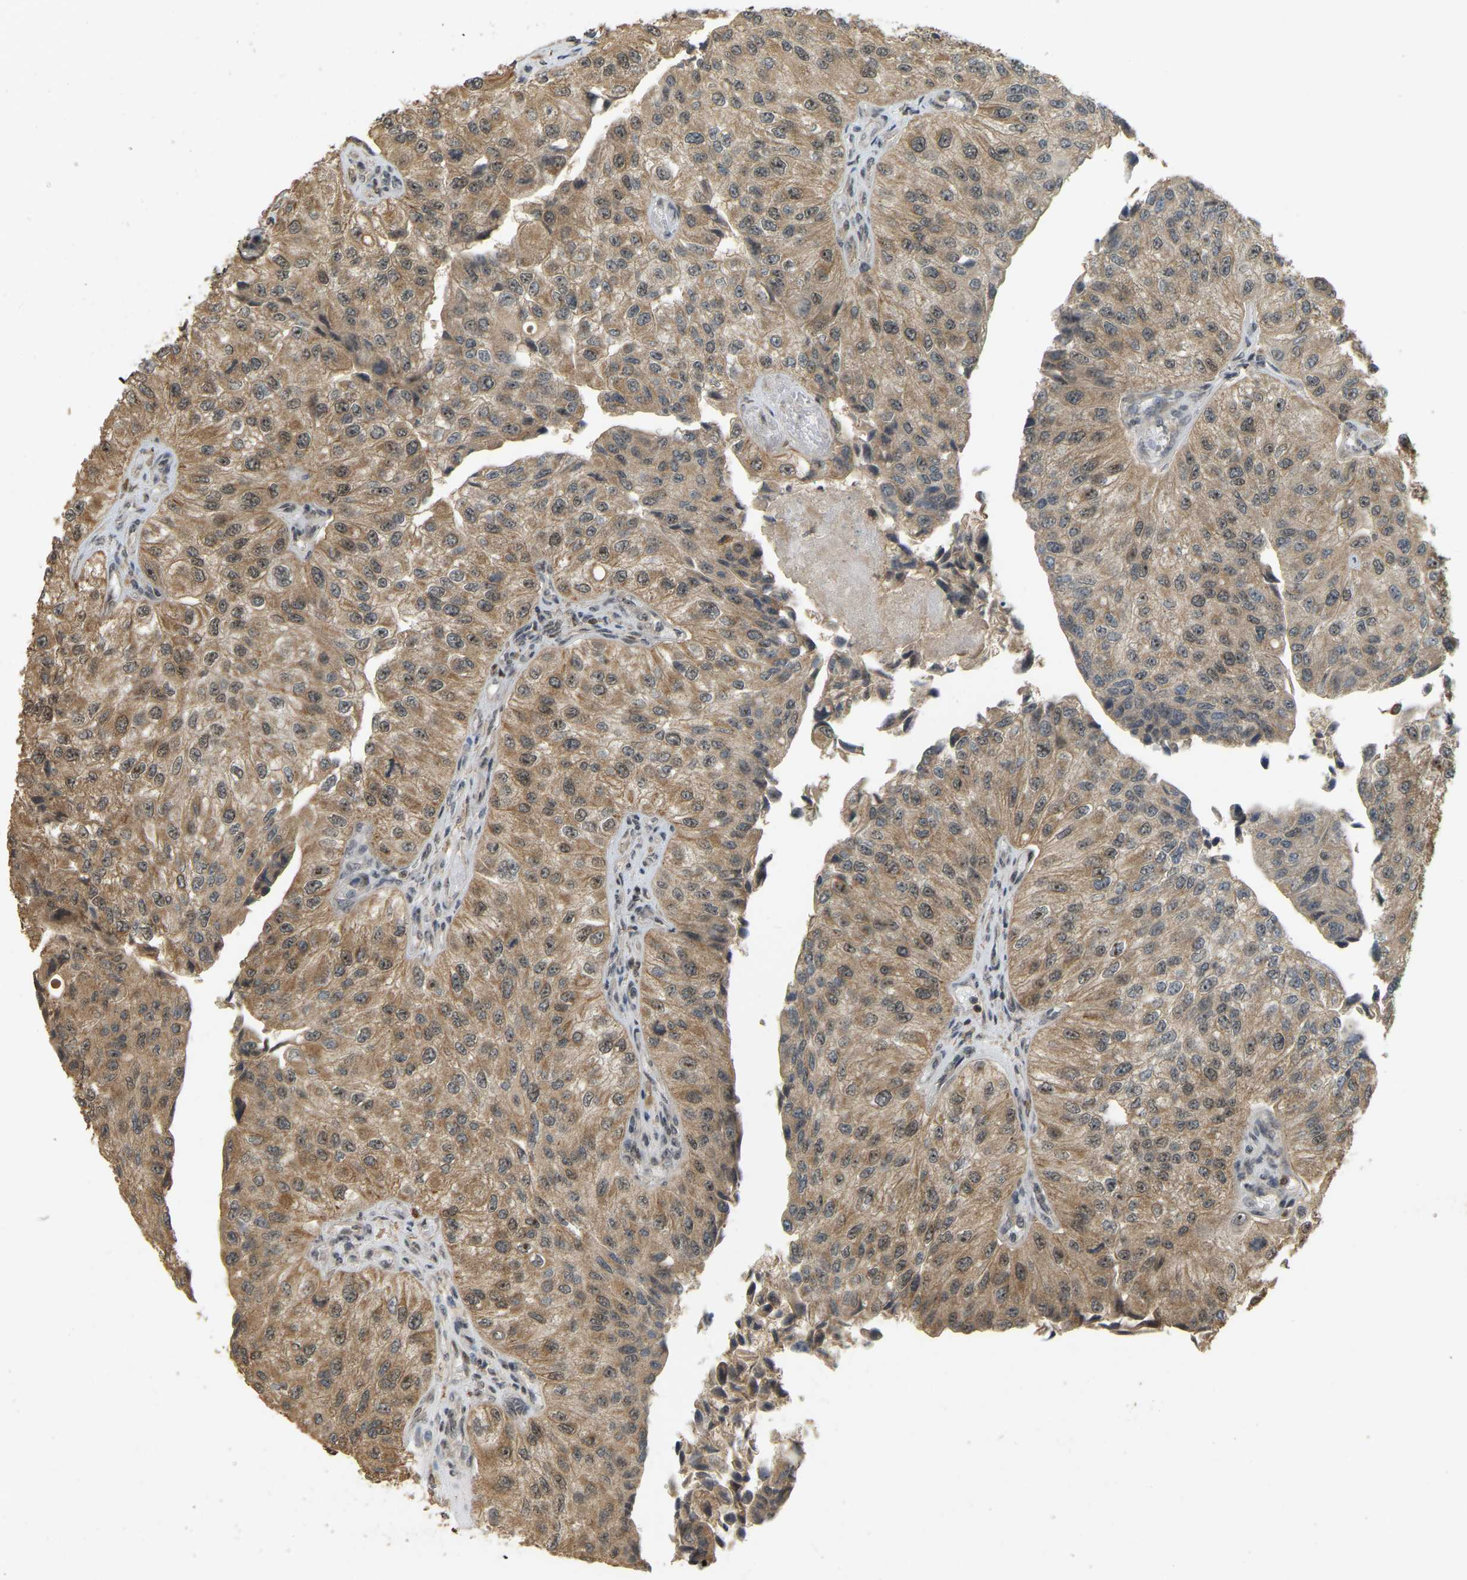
{"staining": {"intensity": "moderate", "quantity": ">75%", "location": "cytoplasmic/membranous,nuclear"}, "tissue": "urothelial cancer", "cell_type": "Tumor cells", "image_type": "cancer", "snomed": [{"axis": "morphology", "description": "Urothelial carcinoma, High grade"}, {"axis": "topography", "description": "Kidney"}, {"axis": "topography", "description": "Urinary bladder"}], "caption": "This is an image of immunohistochemistry (IHC) staining of urothelial carcinoma (high-grade), which shows moderate staining in the cytoplasmic/membranous and nuclear of tumor cells.", "gene": "BRF2", "patient": {"sex": "male", "age": 77}}